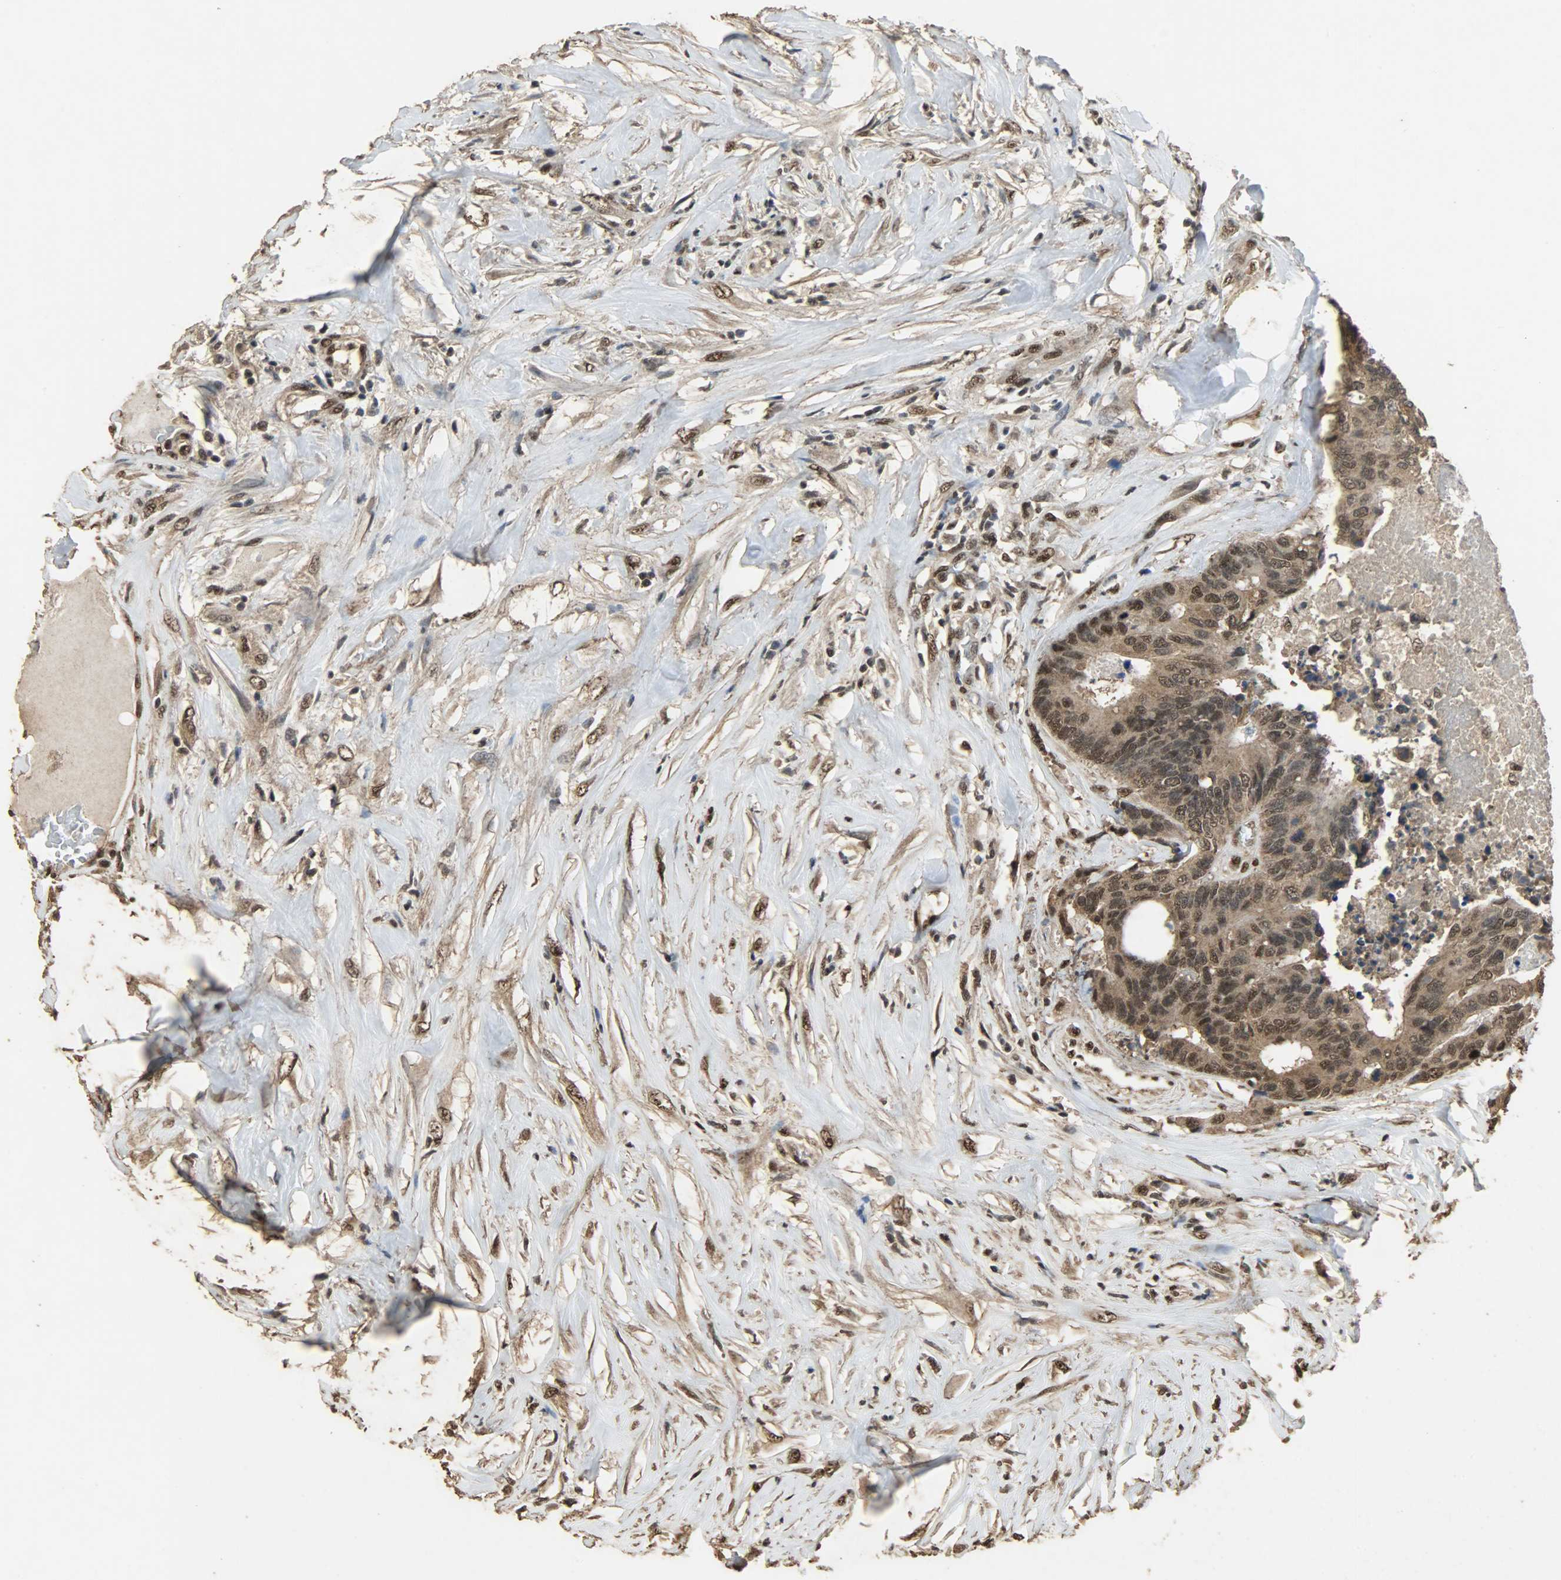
{"staining": {"intensity": "strong", "quantity": ">75%", "location": "cytoplasmic/membranous,nuclear"}, "tissue": "colorectal cancer", "cell_type": "Tumor cells", "image_type": "cancer", "snomed": [{"axis": "morphology", "description": "Adenocarcinoma, NOS"}, {"axis": "topography", "description": "Rectum"}], "caption": "Brown immunohistochemical staining in human adenocarcinoma (colorectal) demonstrates strong cytoplasmic/membranous and nuclear staining in approximately >75% of tumor cells. (DAB (3,3'-diaminobenzidine) IHC, brown staining for protein, blue staining for nuclei).", "gene": "CCNT2", "patient": {"sex": "male", "age": 55}}